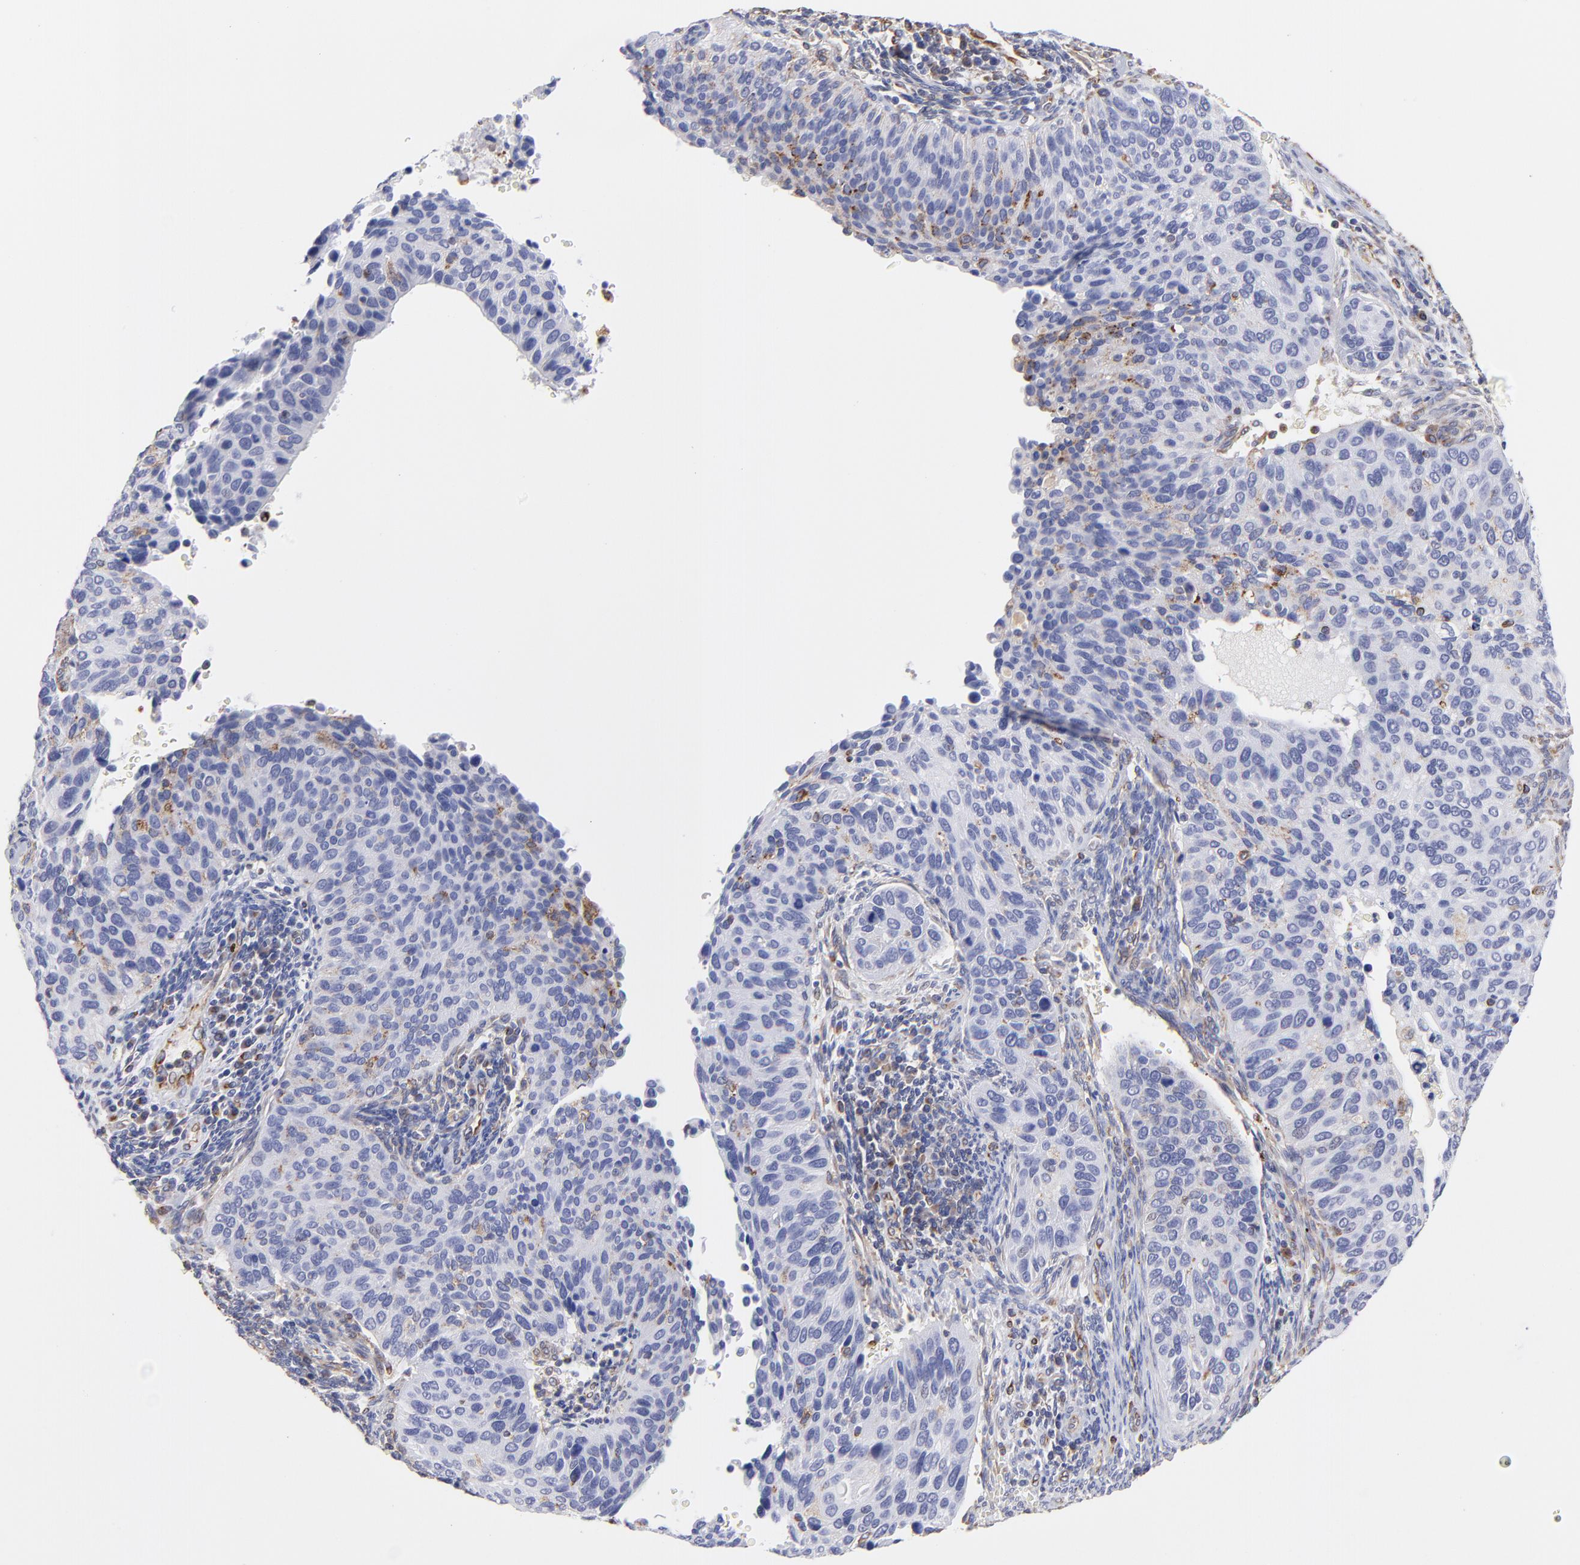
{"staining": {"intensity": "moderate", "quantity": "<25%", "location": "cytoplasmic/membranous"}, "tissue": "cervical cancer", "cell_type": "Tumor cells", "image_type": "cancer", "snomed": [{"axis": "morphology", "description": "Adenocarcinoma, NOS"}, {"axis": "topography", "description": "Cervix"}], "caption": "The photomicrograph reveals a brown stain indicating the presence of a protein in the cytoplasmic/membranous of tumor cells in cervical cancer (adenocarcinoma).", "gene": "COX8C", "patient": {"sex": "female", "age": 29}}